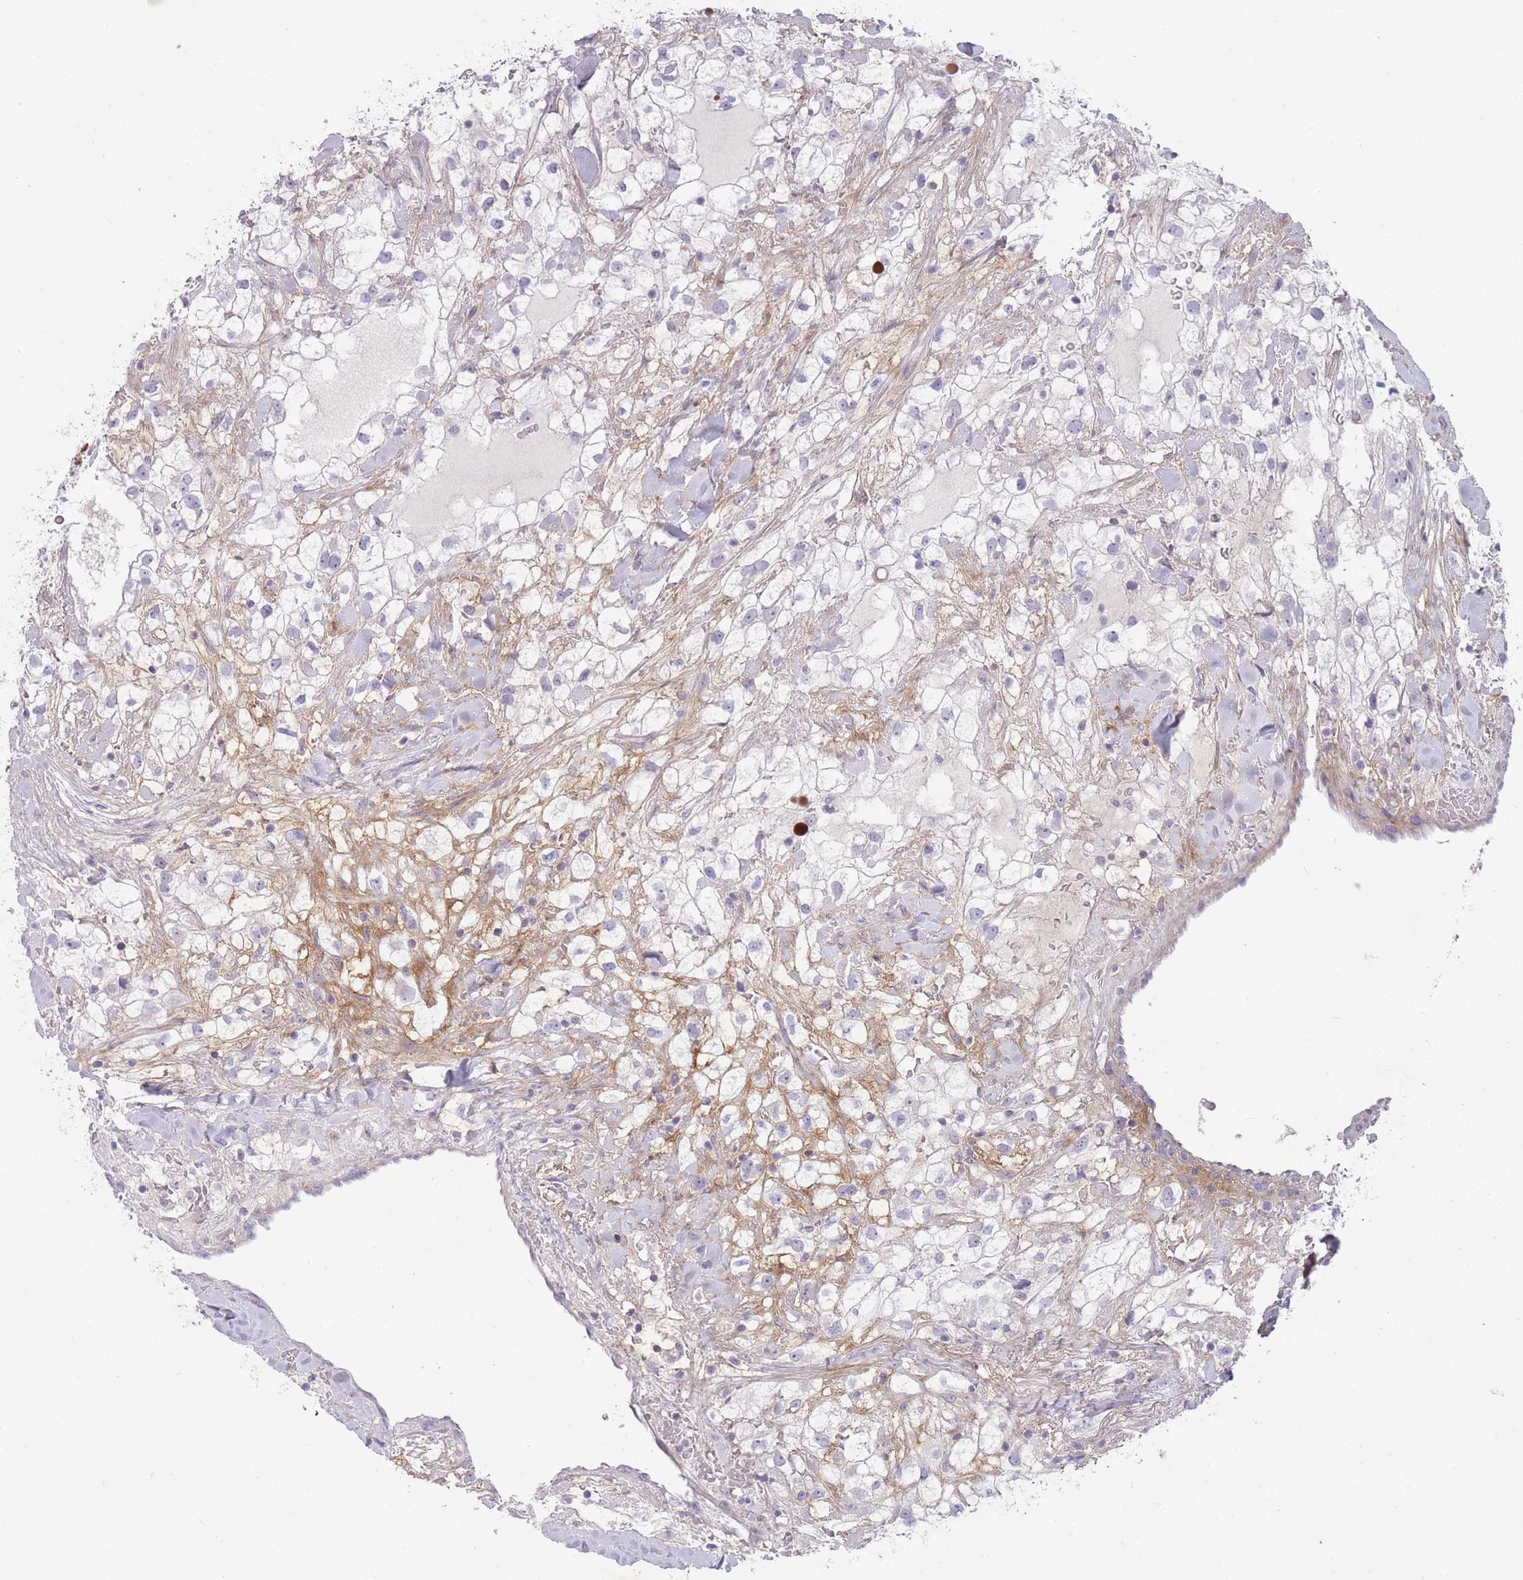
{"staining": {"intensity": "negative", "quantity": "none", "location": "none"}, "tissue": "renal cancer", "cell_type": "Tumor cells", "image_type": "cancer", "snomed": [{"axis": "morphology", "description": "Adenocarcinoma, NOS"}, {"axis": "topography", "description": "Kidney"}], "caption": "DAB (3,3'-diaminobenzidine) immunohistochemical staining of renal cancer demonstrates no significant expression in tumor cells.", "gene": "PAIP2B", "patient": {"sex": "male", "age": 59}}